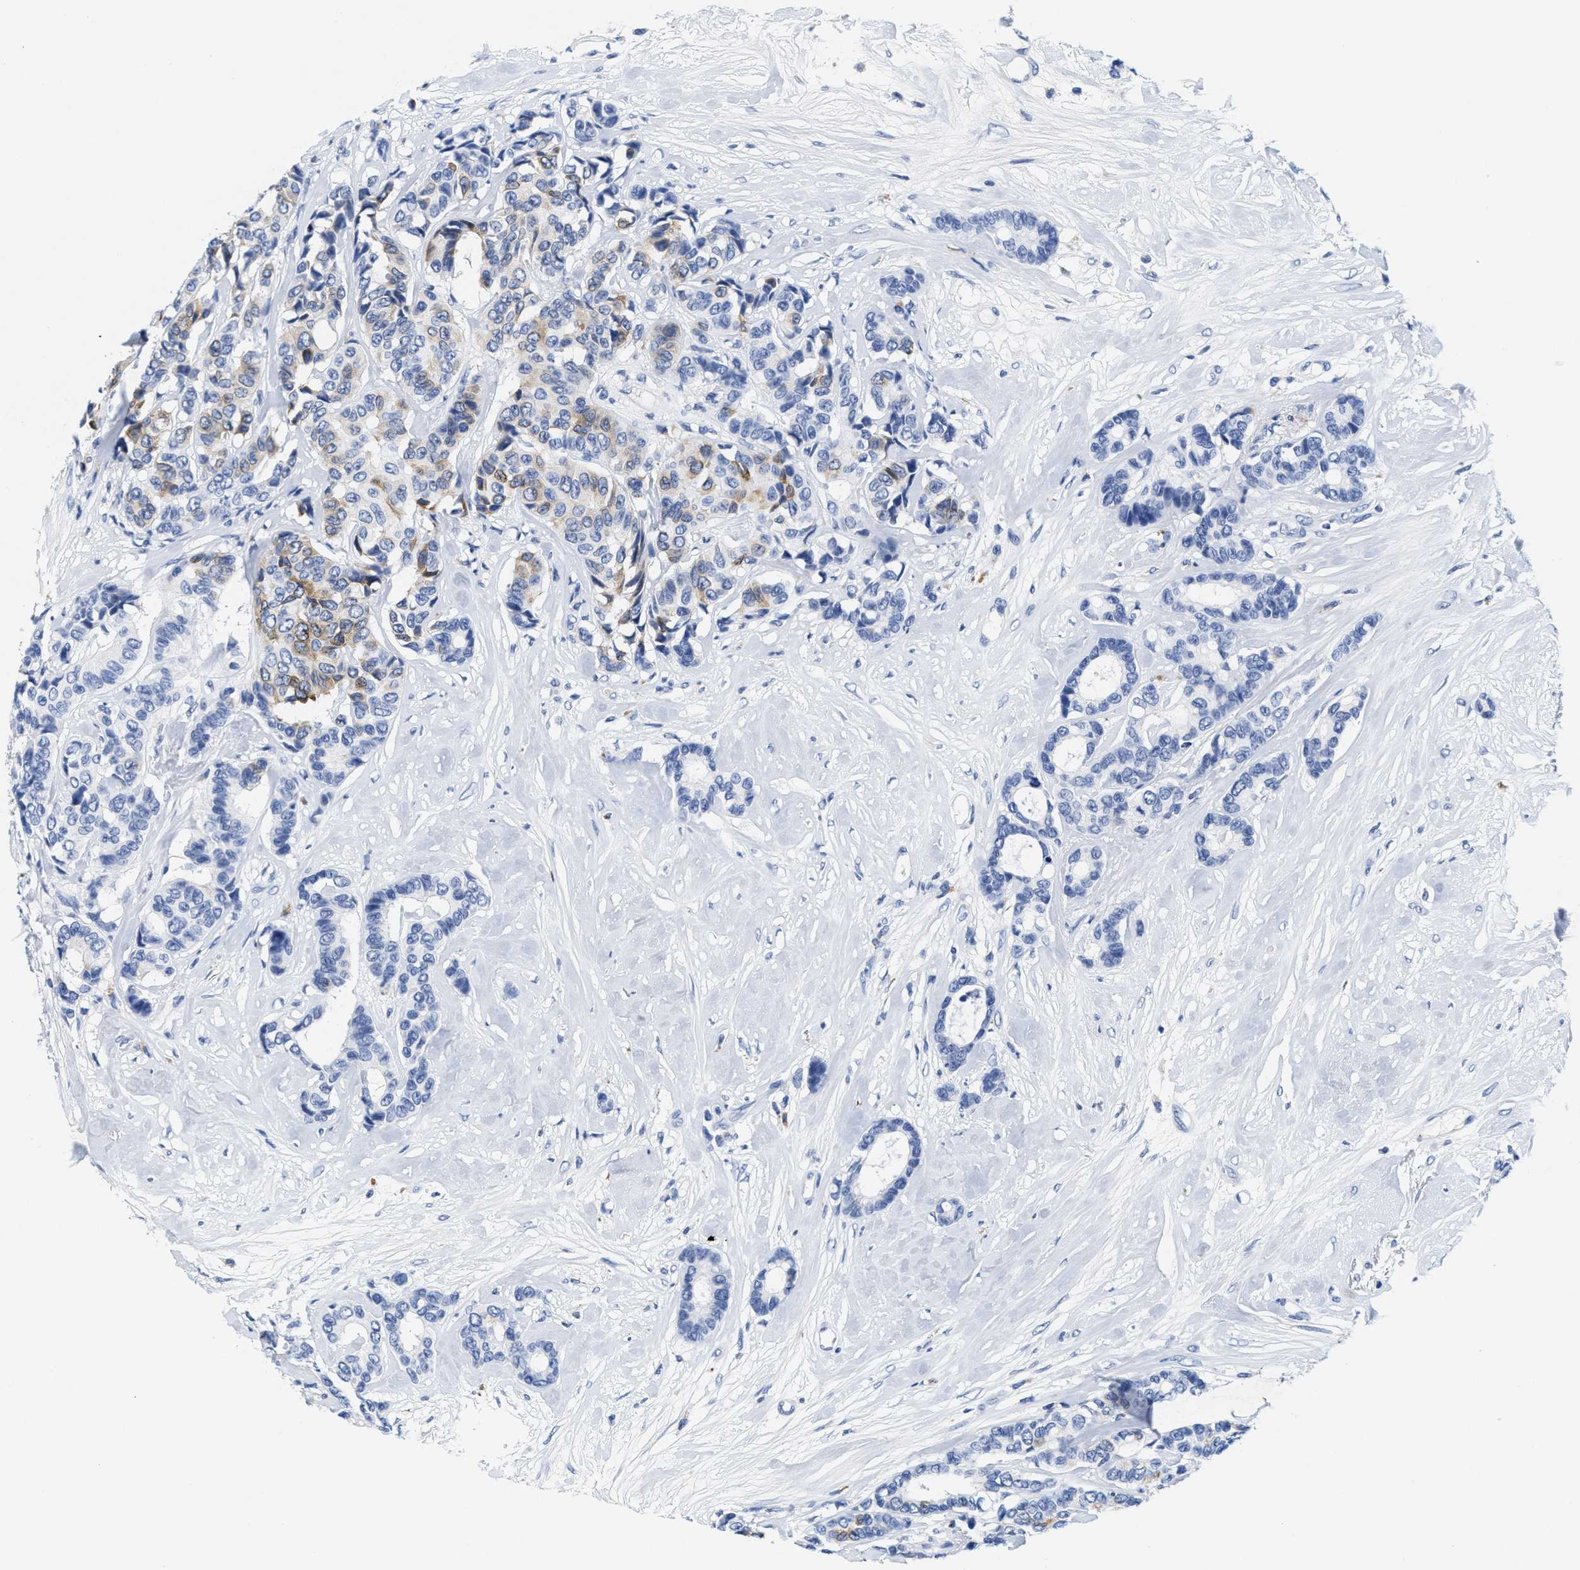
{"staining": {"intensity": "weak", "quantity": "<25%", "location": "cytoplasmic/membranous"}, "tissue": "breast cancer", "cell_type": "Tumor cells", "image_type": "cancer", "snomed": [{"axis": "morphology", "description": "Duct carcinoma"}, {"axis": "topography", "description": "Breast"}], "caption": "DAB (3,3'-diaminobenzidine) immunohistochemical staining of breast cancer shows no significant positivity in tumor cells.", "gene": "TTC3", "patient": {"sex": "female", "age": 87}}